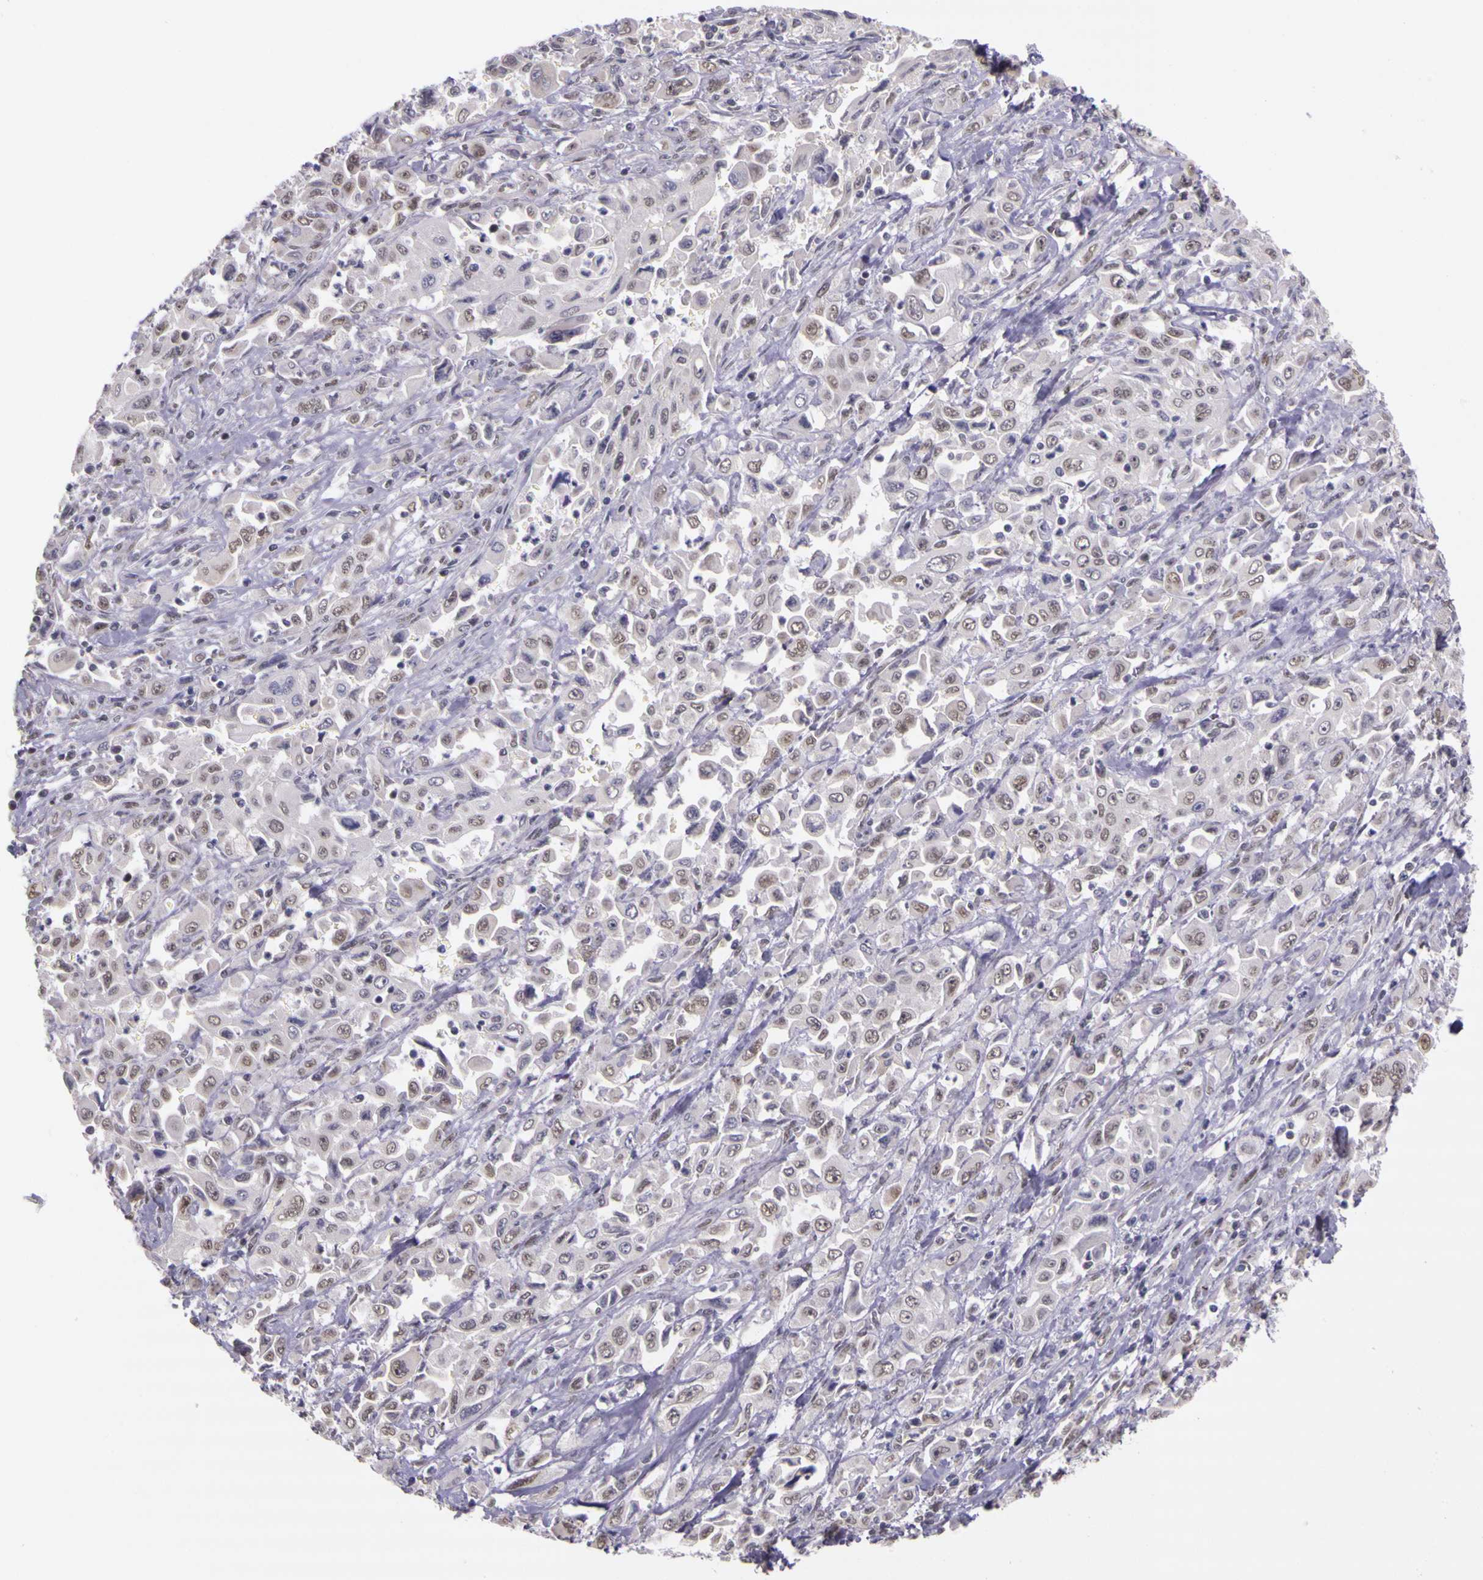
{"staining": {"intensity": "weak", "quantity": "25%-75%", "location": "nuclear"}, "tissue": "pancreatic cancer", "cell_type": "Tumor cells", "image_type": "cancer", "snomed": [{"axis": "morphology", "description": "Adenocarcinoma, NOS"}, {"axis": "topography", "description": "Pancreas"}], "caption": "Human pancreatic cancer (adenocarcinoma) stained with a protein marker exhibits weak staining in tumor cells.", "gene": "WDR13", "patient": {"sex": "male", "age": 70}}